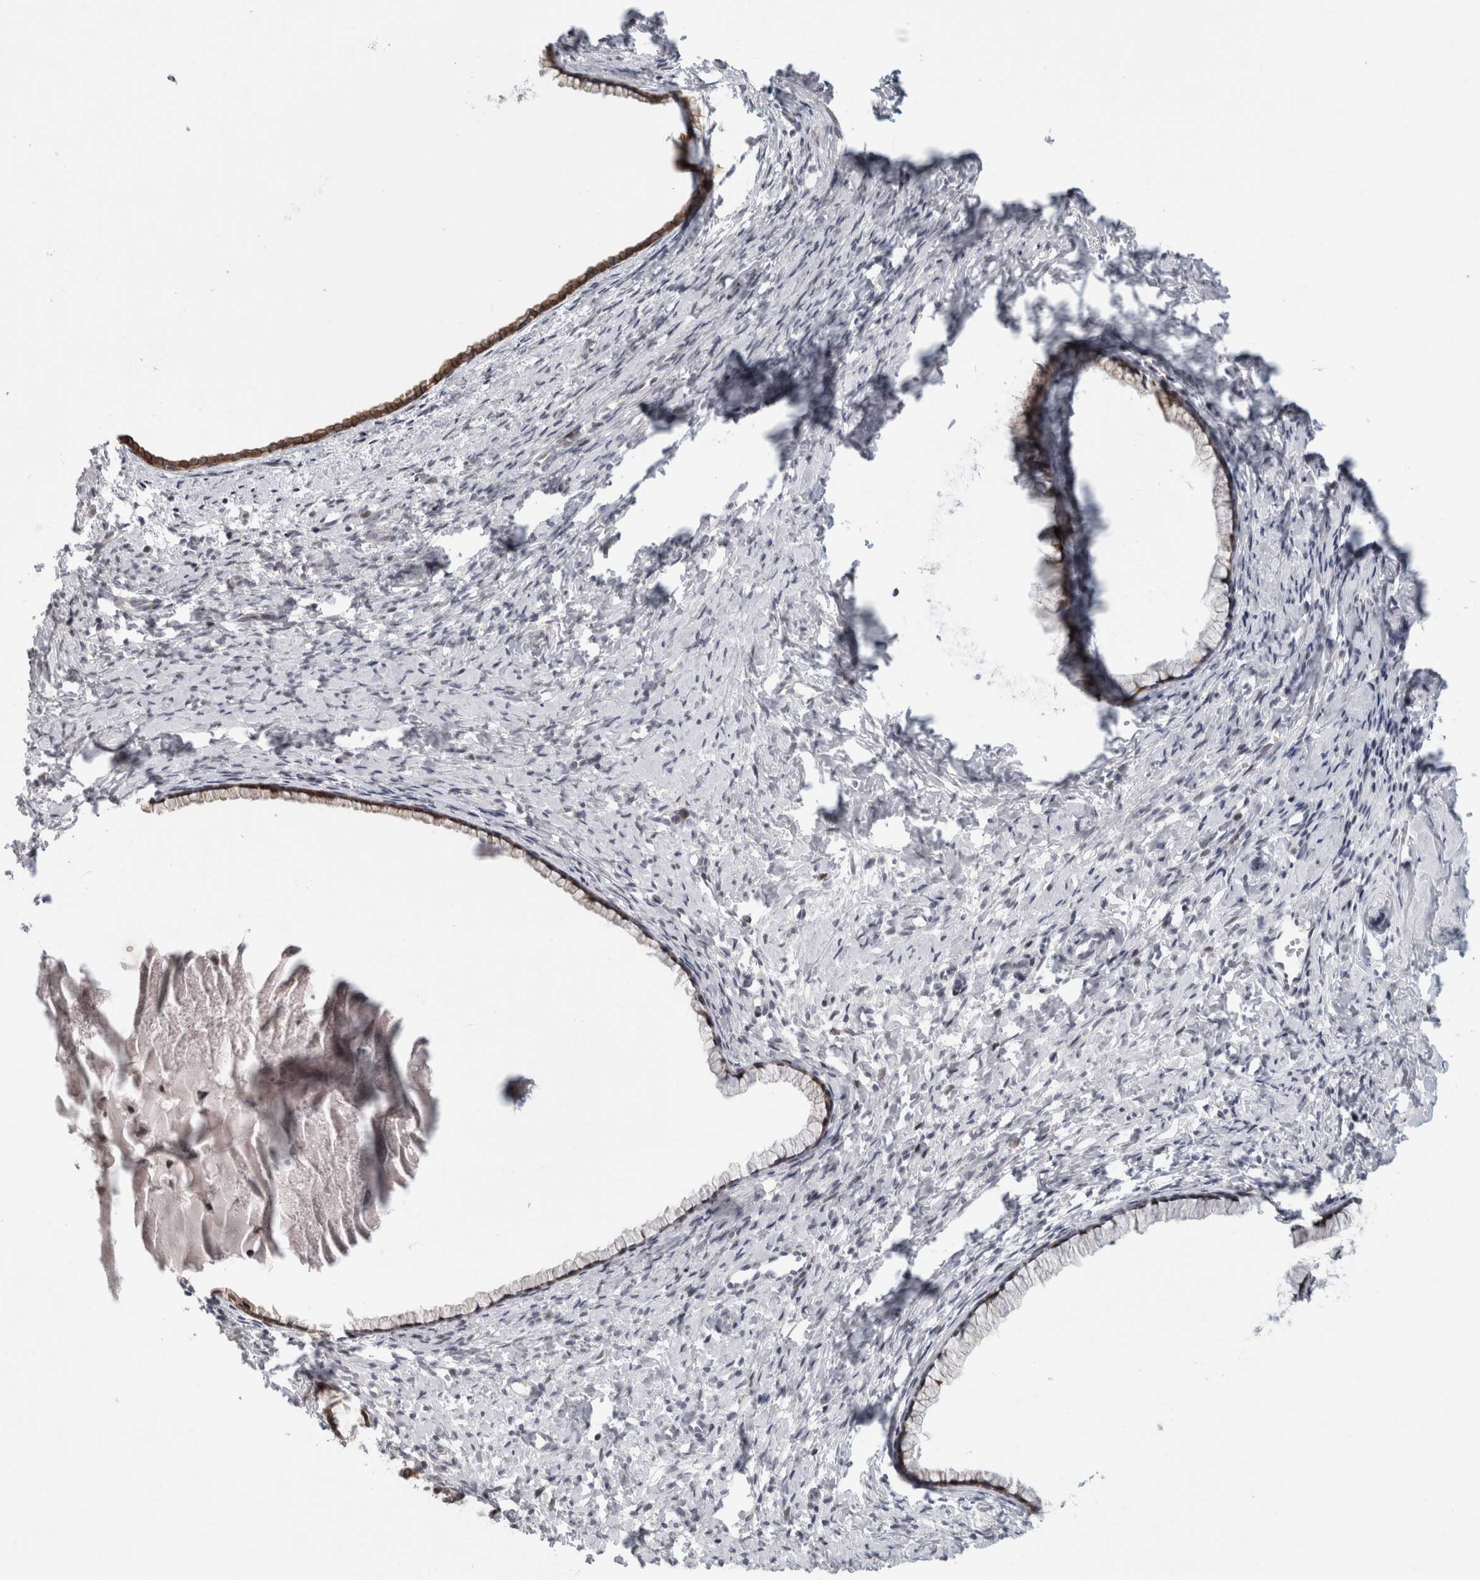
{"staining": {"intensity": "strong", "quantity": "25%-75%", "location": "cytoplasmic/membranous"}, "tissue": "cervix", "cell_type": "Glandular cells", "image_type": "normal", "snomed": [{"axis": "morphology", "description": "Normal tissue, NOS"}, {"axis": "topography", "description": "Cervix"}], "caption": "Immunohistochemical staining of normal human cervix reveals 25%-75% levels of strong cytoplasmic/membranous protein staining in about 25%-75% of glandular cells. The staining was performed using DAB (3,3'-diaminobenzidine) to visualize the protein expression in brown, while the nuclei were stained in blue with hematoxylin (Magnification: 20x).", "gene": "UTP25", "patient": {"sex": "female", "age": 75}}